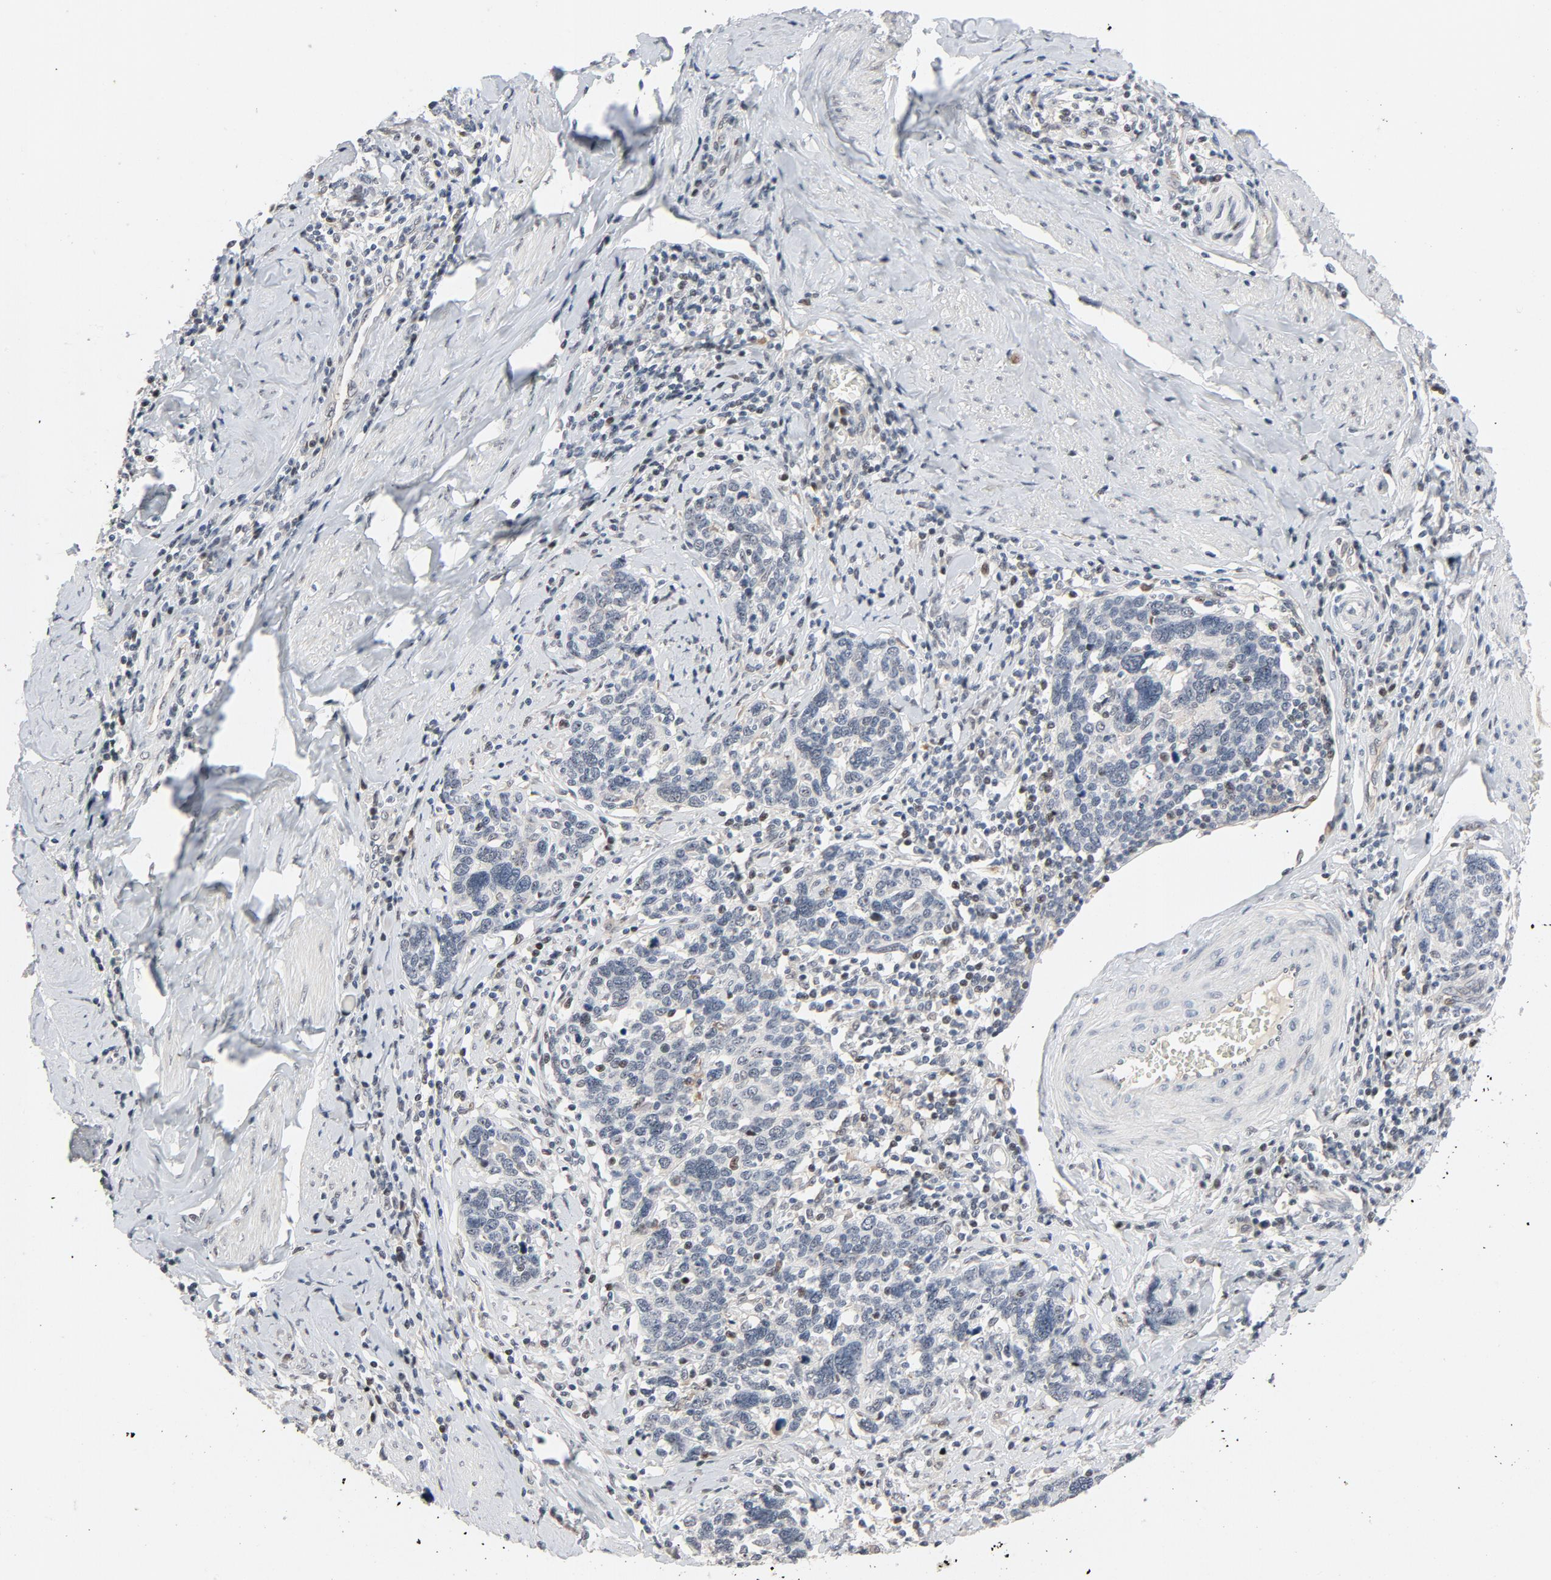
{"staining": {"intensity": "negative", "quantity": "none", "location": "none"}, "tissue": "cervical cancer", "cell_type": "Tumor cells", "image_type": "cancer", "snomed": [{"axis": "morphology", "description": "Squamous cell carcinoma, NOS"}, {"axis": "topography", "description": "Cervix"}], "caption": "Cervical squamous cell carcinoma was stained to show a protein in brown. There is no significant expression in tumor cells.", "gene": "FSCB", "patient": {"sex": "female", "age": 41}}